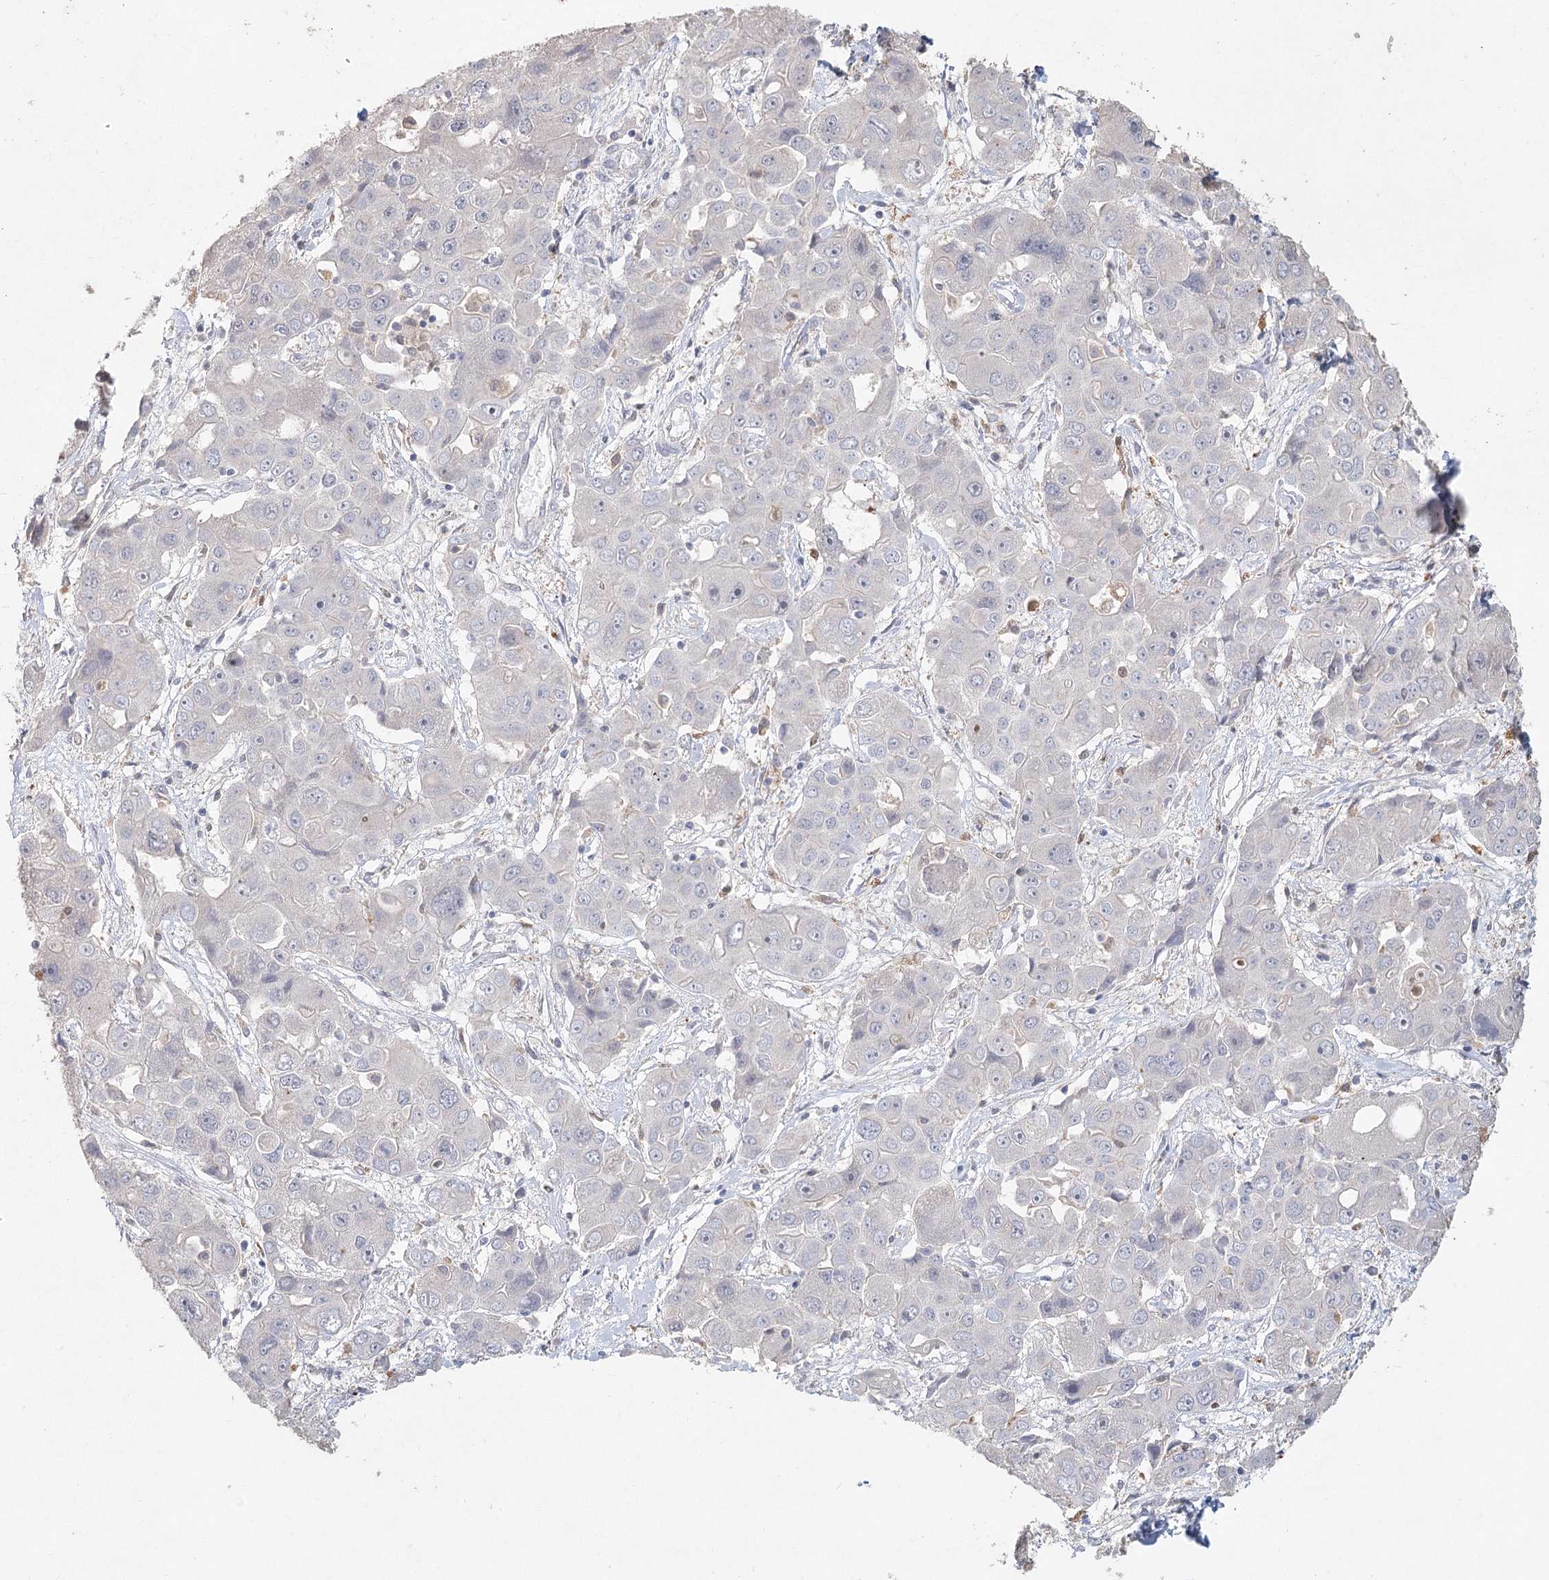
{"staining": {"intensity": "negative", "quantity": "none", "location": "none"}, "tissue": "liver cancer", "cell_type": "Tumor cells", "image_type": "cancer", "snomed": [{"axis": "morphology", "description": "Cholangiocarcinoma"}, {"axis": "topography", "description": "Liver"}], "caption": "Immunohistochemistry (IHC) photomicrograph of human cholangiocarcinoma (liver) stained for a protein (brown), which demonstrates no positivity in tumor cells.", "gene": "ARSI", "patient": {"sex": "male", "age": 67}}